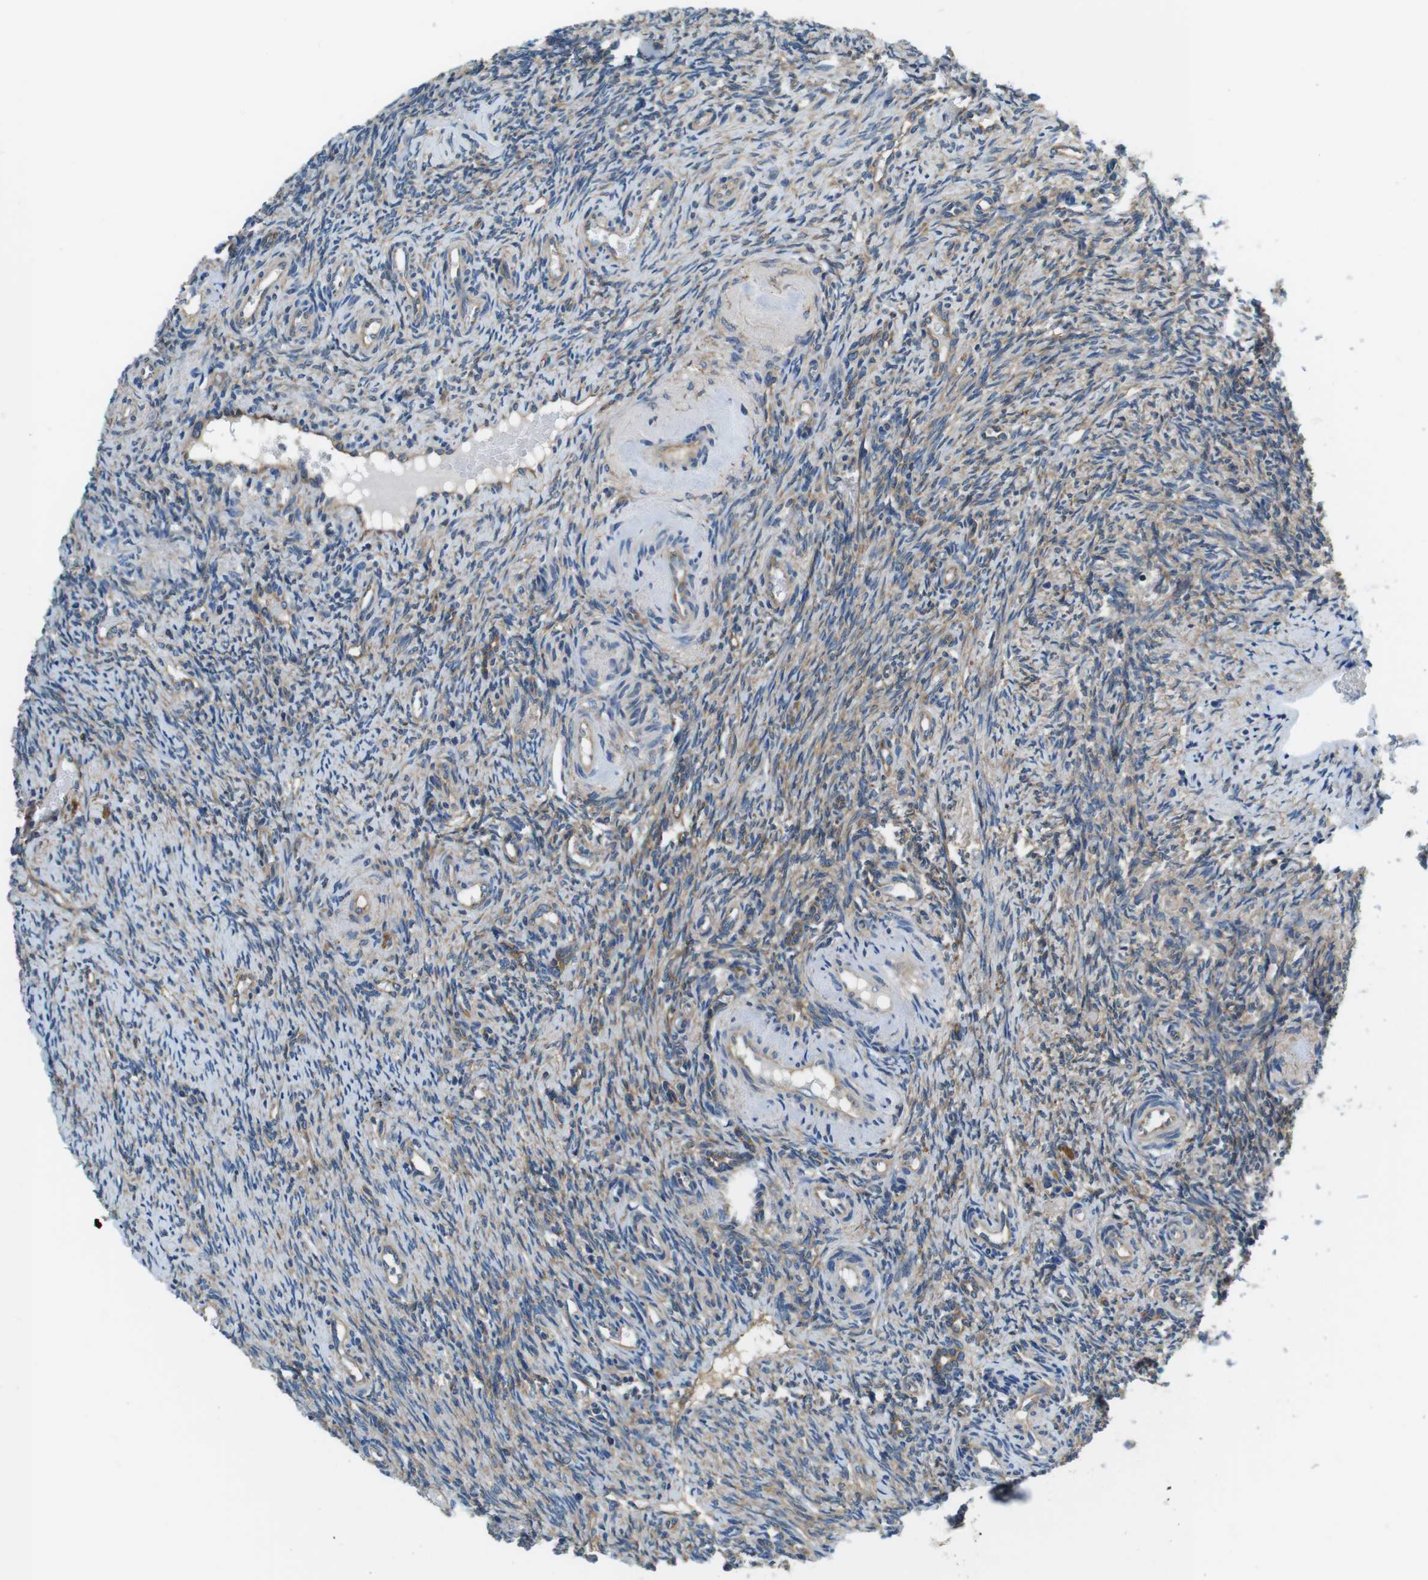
{"staining": {"intensity": "weak", "quantity": ">75%", "location": "cytoplasmic/membranous"}, "tissue": "ovary", "cell_type": "Ovarian stroma cells", "image_type": "normal", "snomed": [{"axis": "morphology", "description": "Normal tissue, NOS"}, {"axis": "topography", "description": "Ovary"}], "caption": "Ovary was stained to show a protein in brown. There is low levels of weak cytoplasmic/membranous staining in approximately >75% of ovarian stroma cells. (DAB (3,3'-diaminobenzidine) IHC, brown staining for protein, blue staining for nuclei).", "gene": "DENND4C", "patient": {"sex": "female", "age": 41}}